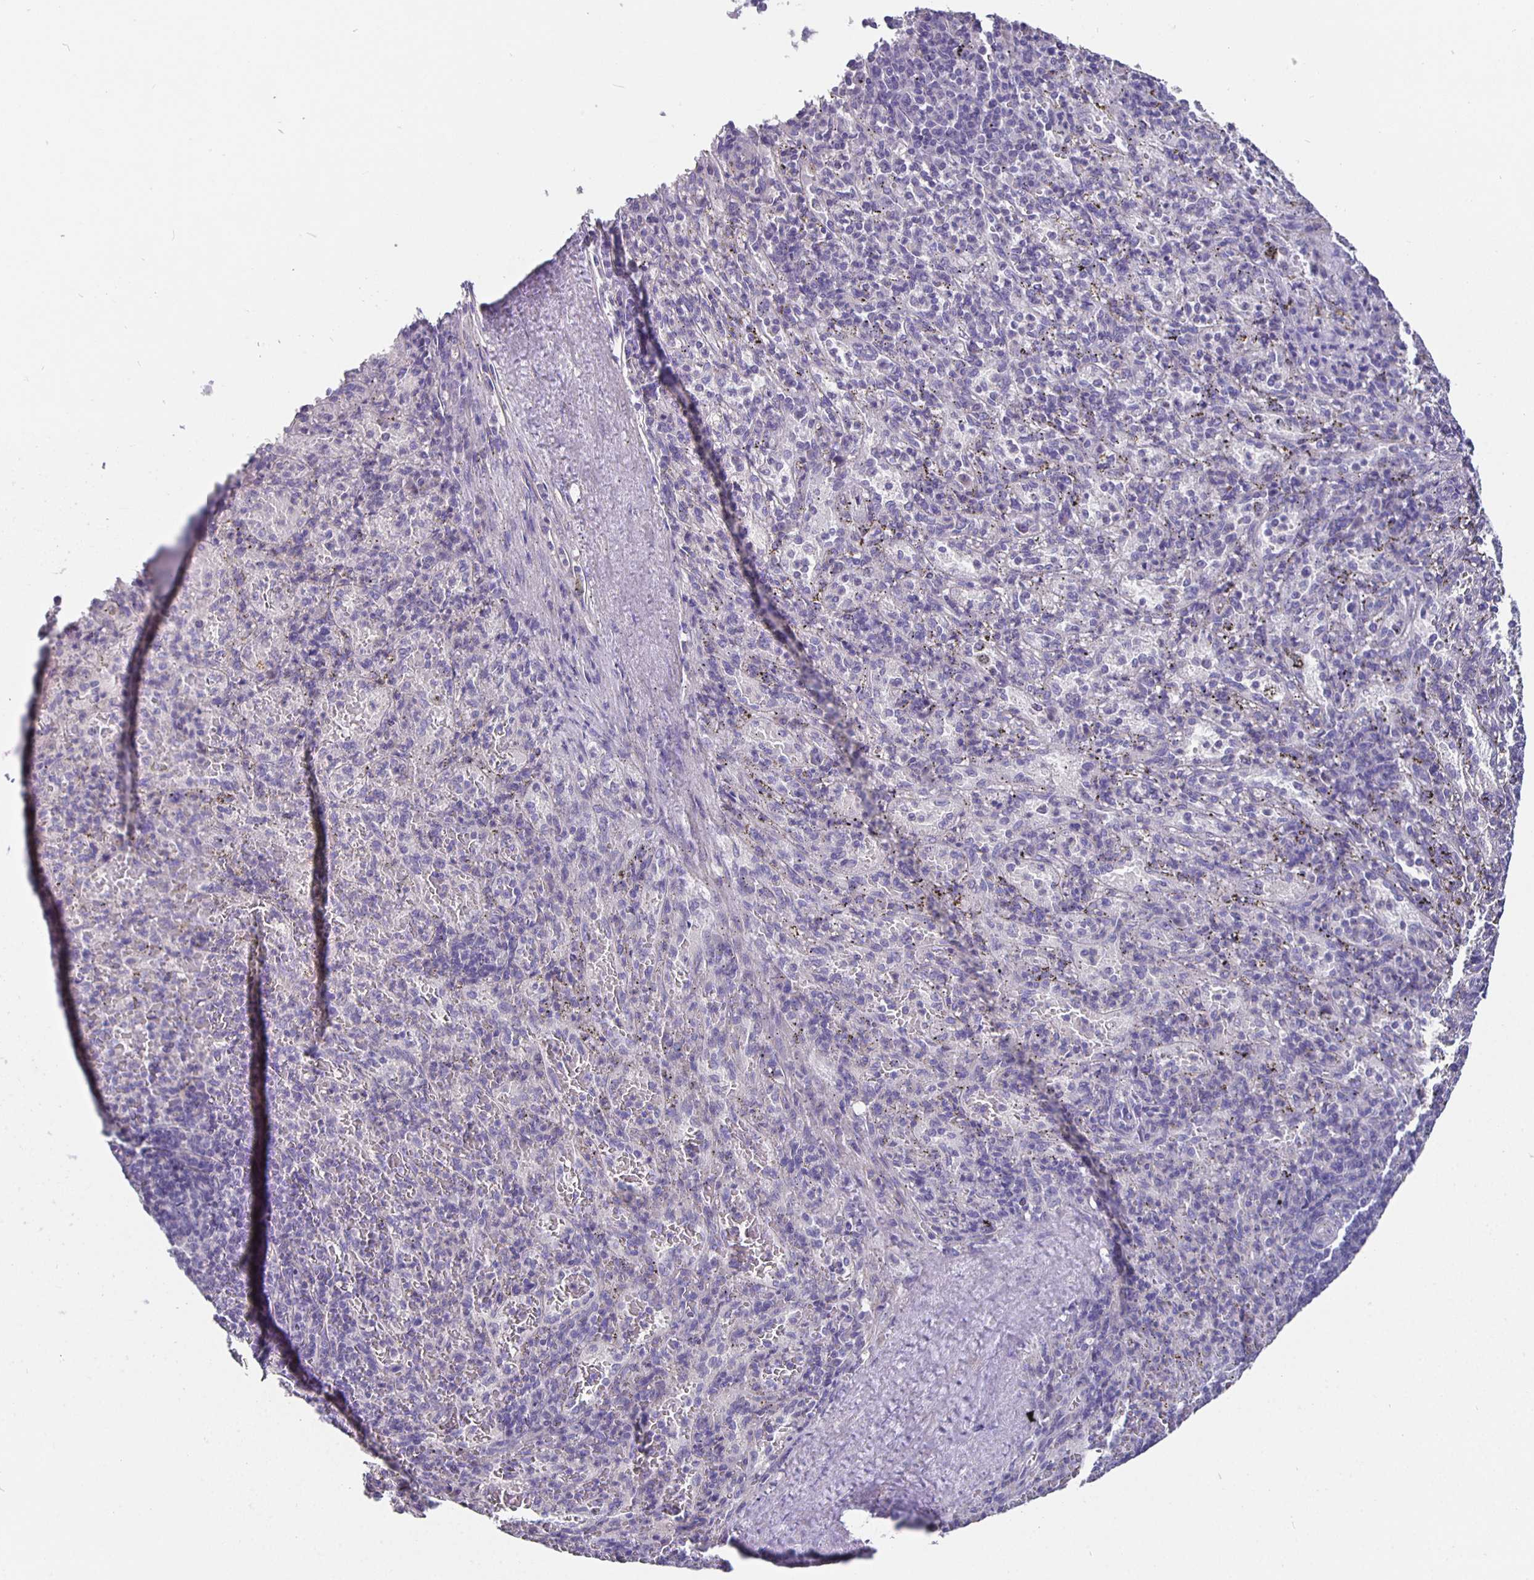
{"staining": {"intensity": "negative", "quantity": "none", "location": "none"}, "tissue": "spleen", "cell_type": "Cells in red pulp", "image_type": "normal", "snomed": [{"axis": "morphology", "description": "Normal tissue, NOS"}, {"axis": "topography", "description": "Spleen"}], "caption": "Human spleen stained for a protein using immunohistochemistry (IHC) exhibits no staining in cells in red pulp.", "gene": "CFAP74", "patient": {"sex": "male", "age": 57}}